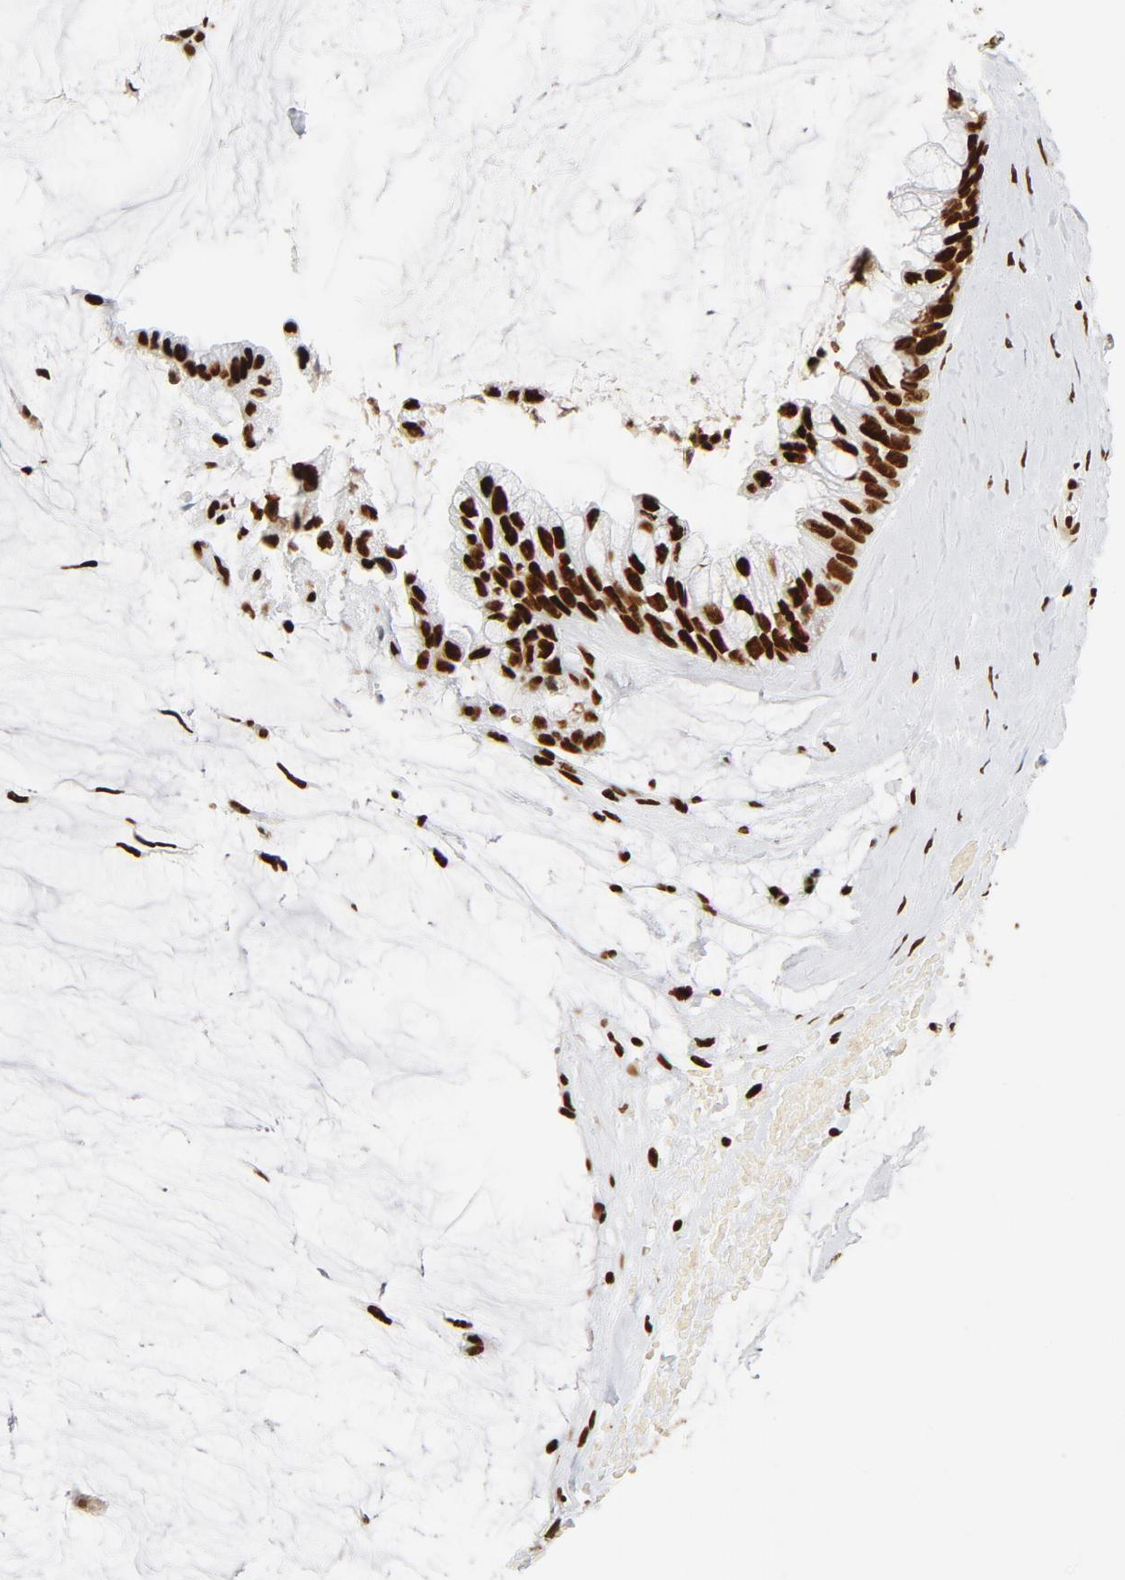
{"staining": {"intensity": "strong", "quantity": ">75%", "location": "cytoplasmic/membranous,nuclear"}, "tissue": "ovarian cancer", "cell_type": "Tumor cells", "image_type": "cancer", "snomed": [{"axis": "morphology", "description": "Cystadenocarcinoma, mucinous, NOS"}, {"axis": "topography", "description": "Ovary"}], "caption": "Ovarian mucinous cystadenocarcinoma stained for a protein shows strong cytoplasmic/membranous and nuclear positivity in tumor cells.", "gene": "XRCC6", "patient": {"sex": "female", "age": 39}}